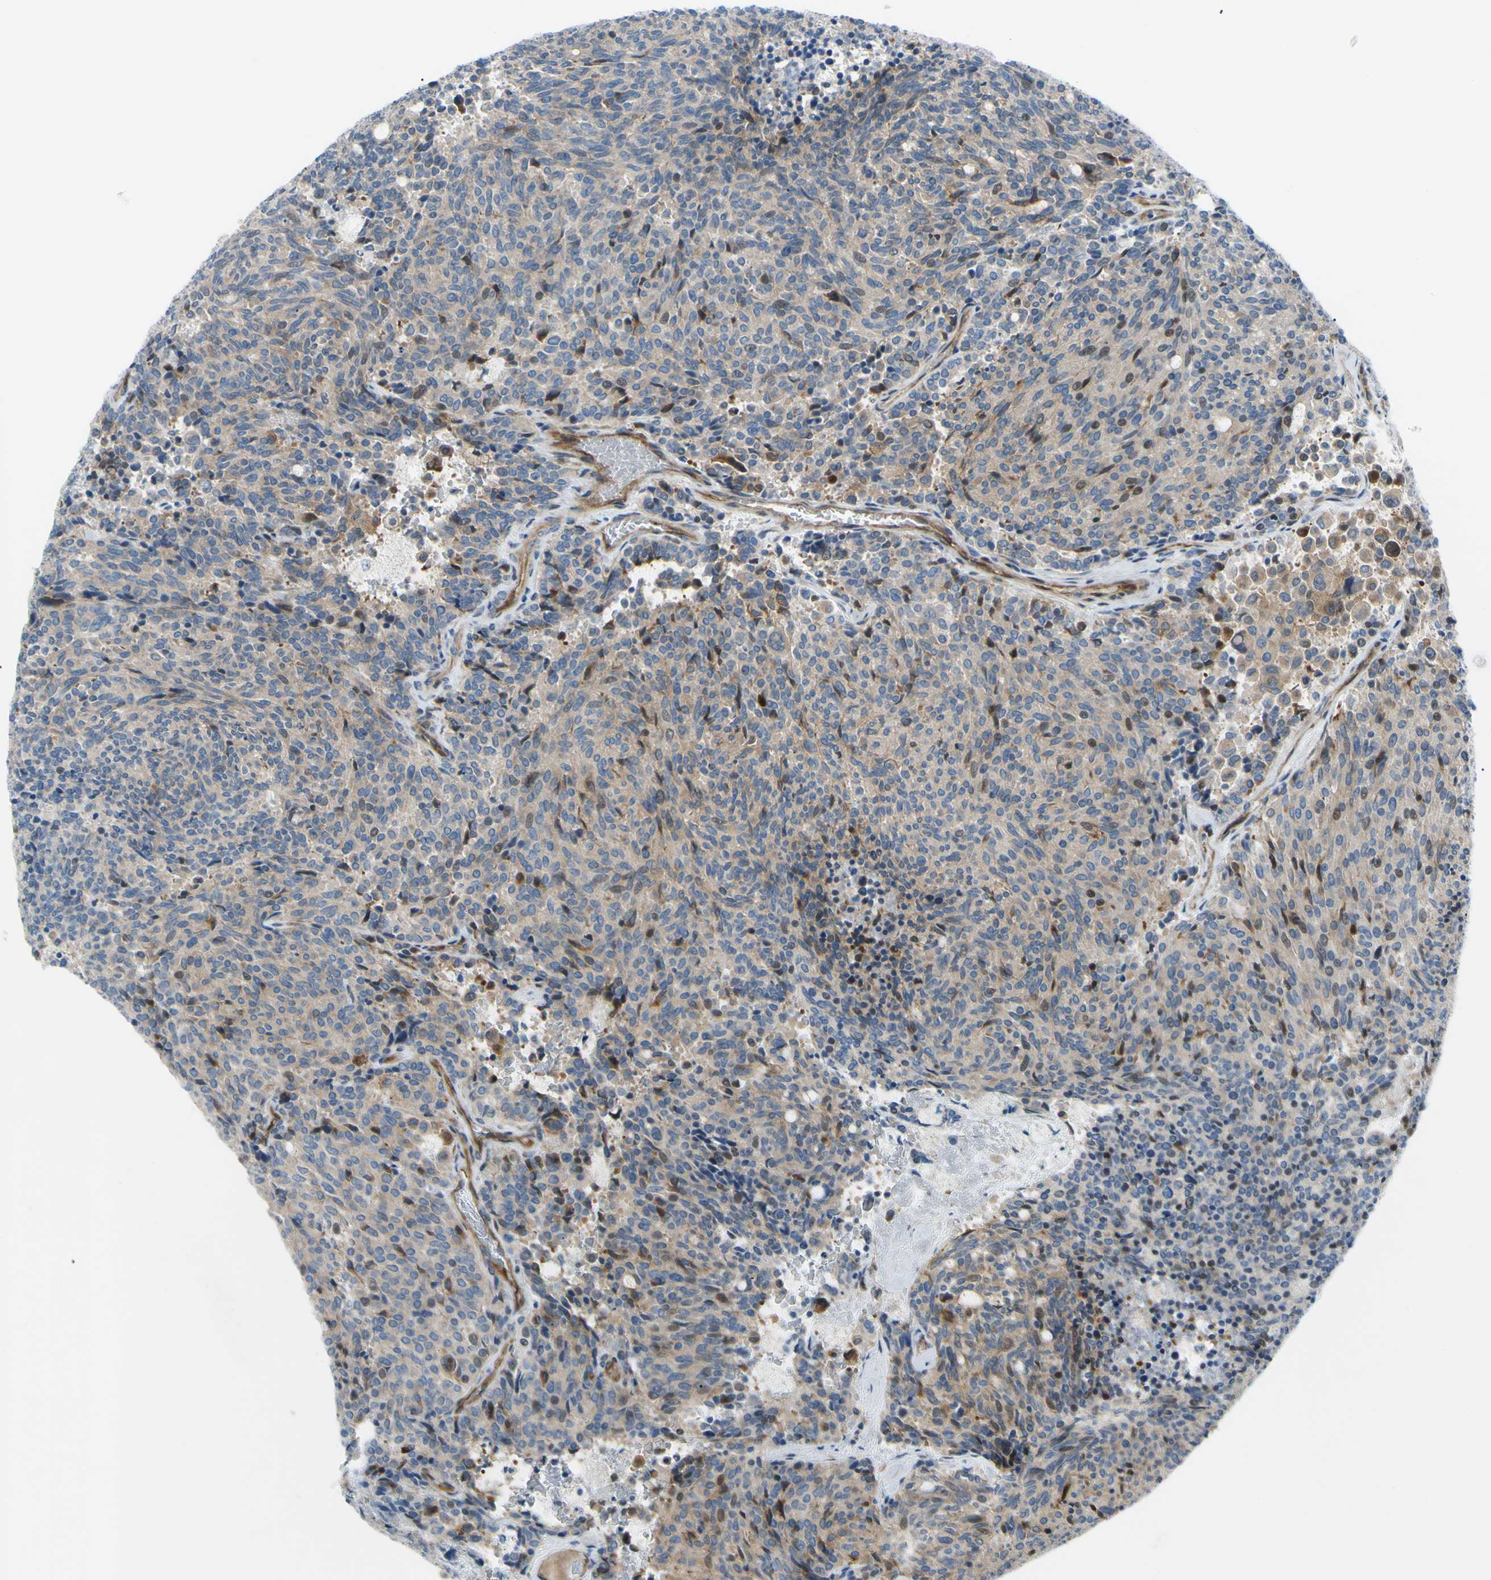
{"staining": {"intensity": "weak", "quantity": ">75%", "location": "cytoplasmic/membranous,nuclear"}, "tissue": "carcinoid", "cell_type": "Tumor cells", "image_type": "cancer", "snomed": [{"axis": "morphology", "description": "Carcinoid, malignant, NOS"}, {"axis": "topography", "description": "Pancreas"}], "caption": "IHC (DAB) staining of carcinoid reveals weak cytoplasmic/membranous and nuclear protein expression in about >75% of tumor cells. The staining was performed using DAB (3,3'-diaminobenzidine), with brown indicating positive protein expression. Nuclei are stained blue with hematoxylin.", "gene": "PAK2", "patient": {"sex": "female", "age": 54}}